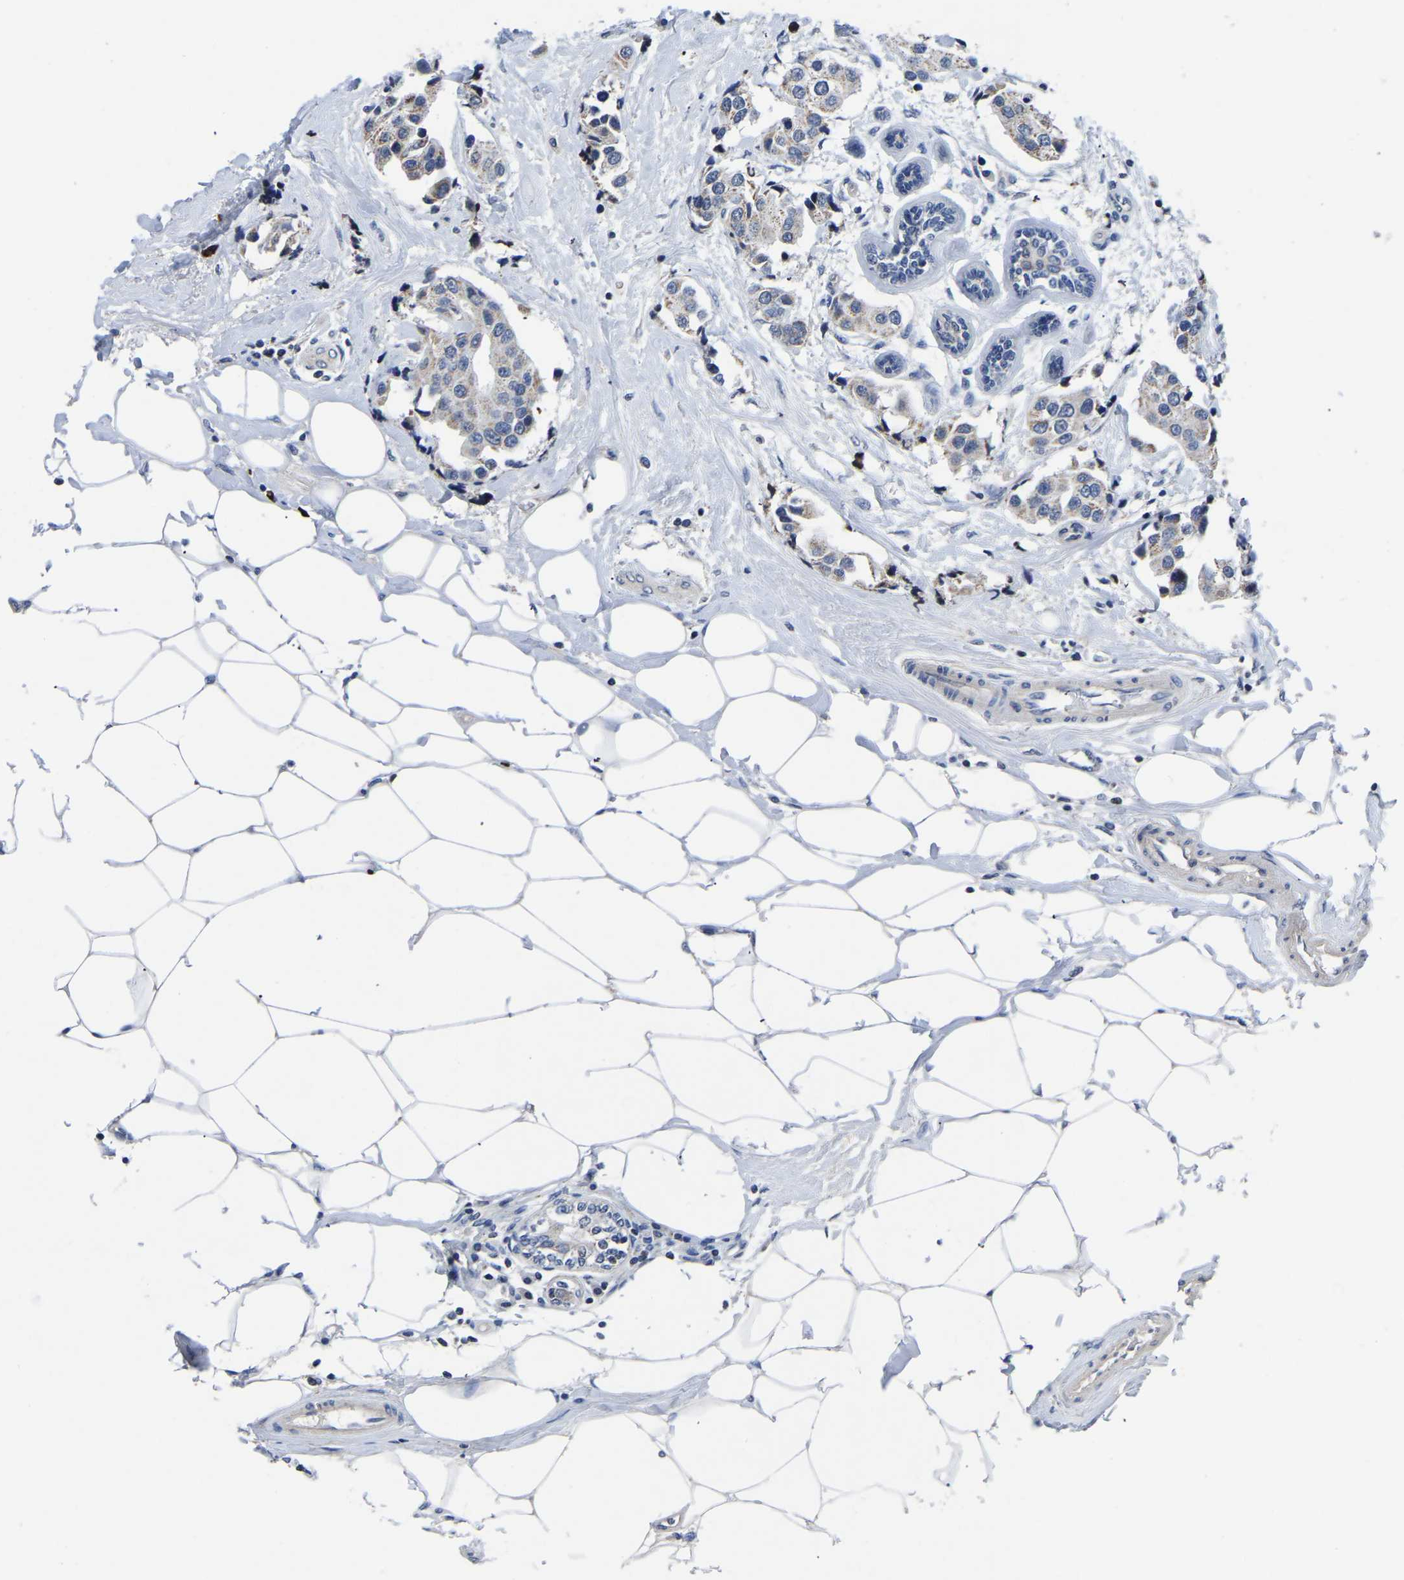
{"staining": {"intensity": "moderate", "quantity": "<25%", "location": "cytoplasmic/membranous"}, "tissue": "breast cancer", "cell_type": "Tumor cells", "image_type": "cancer", "snomed": [{"axis": "morphology", "description": "Normal tissue, NOS"}, {"axis": "morphology", "description": "Duct carcinoma"}, {"axis": "topography", "description": "Breast"}], "caption": "The image exhibits a brown stain indicating the presence of a protein in the cytoplasmic/membranous of tumor cells in intraductal carcinoma (breast).", "gene": "FGD5", "patient": {"sex": "female", "age": 39}}